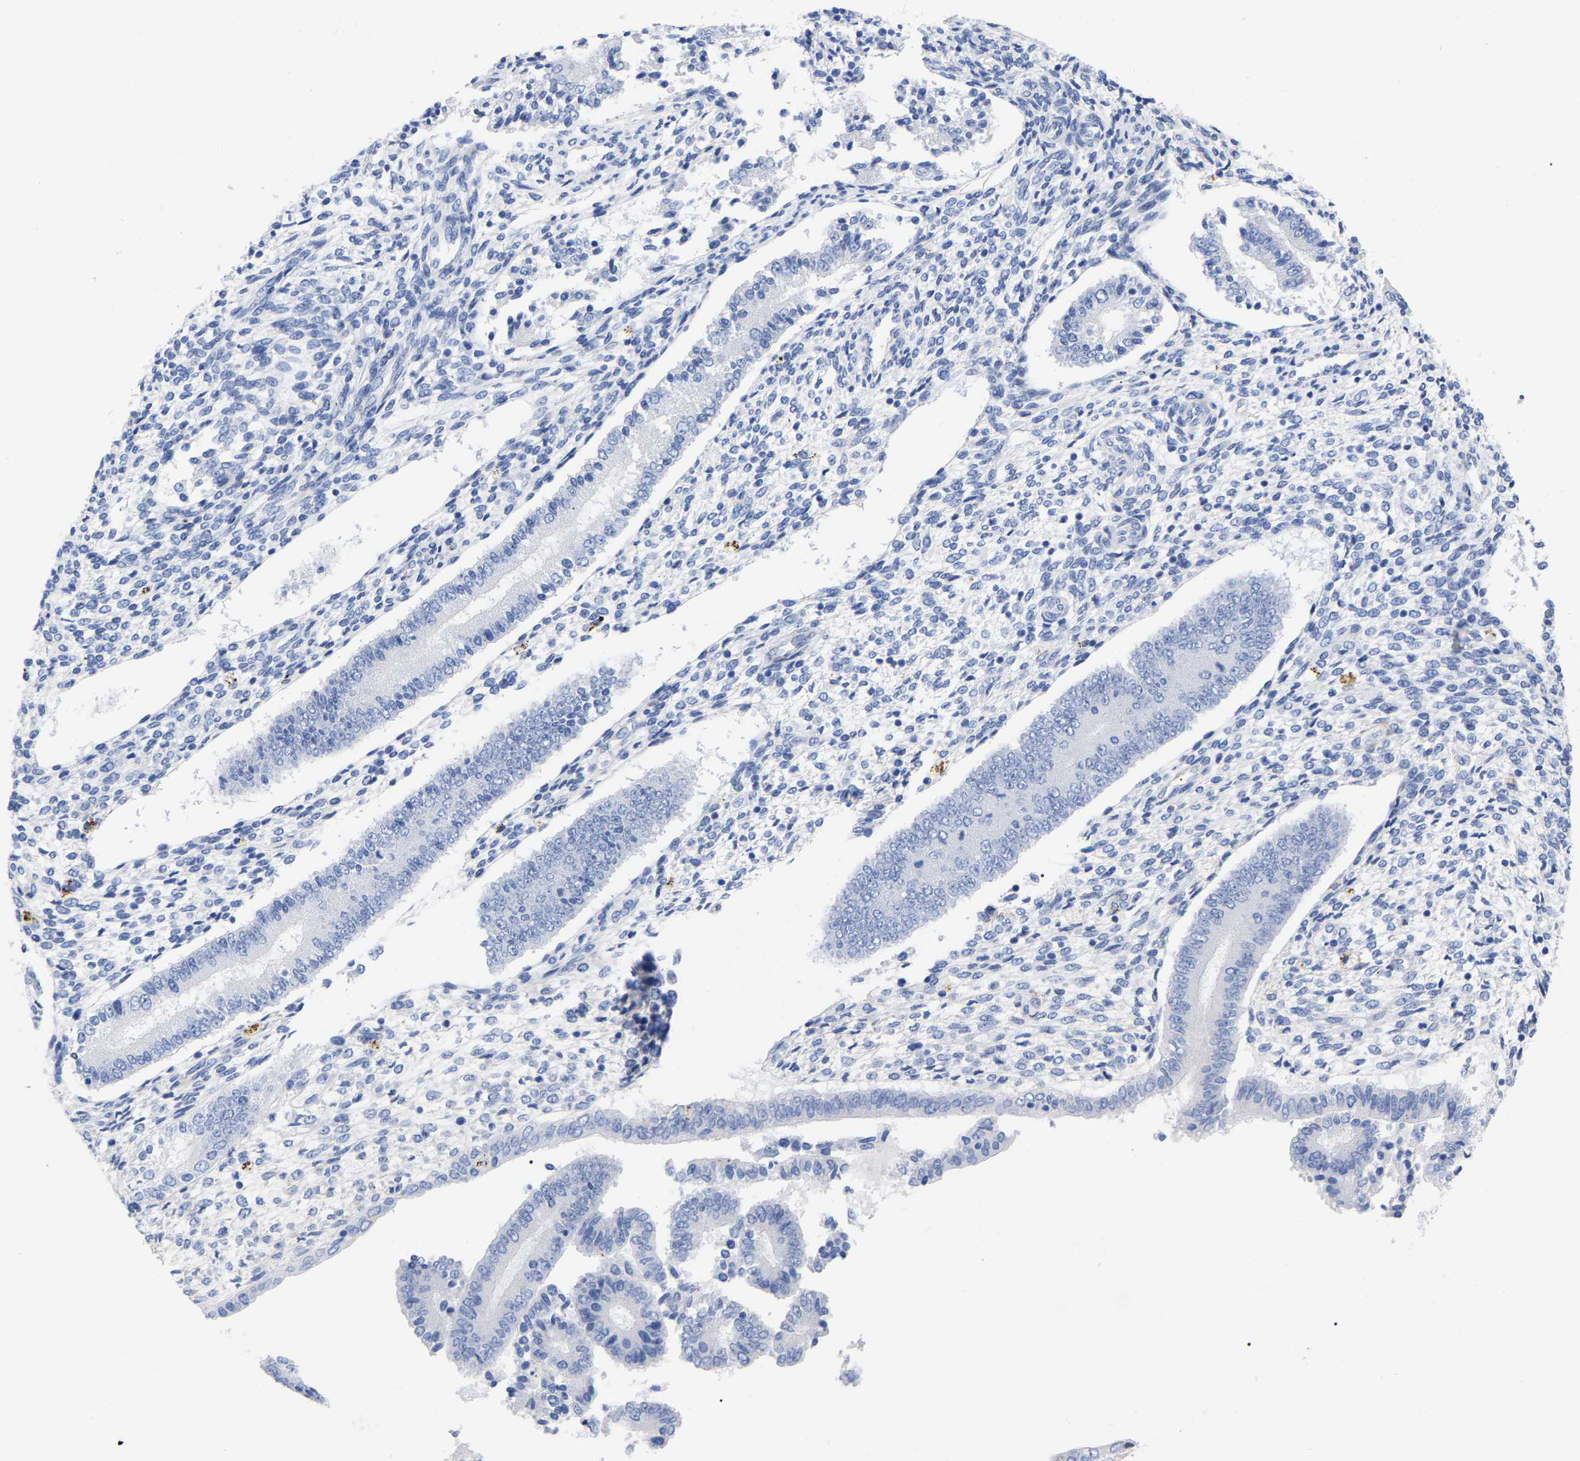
{"staining": {"intensity": "negative", "quantity": "none", "location": "none"}, "tissue": "endometrium", "cell_type": "Cells in endometrial stroma", "image_type": "normal", "snomed": [{"axis": "morphology", "description": "Normal tissue, NOS"}, {"axis": "topography", "description": "Endometrium"}], "caption": "An IHC histopathology image of unremarkable endometrium is shown. There is no staining in cells in endometrial stroma of endometrium. (DAB immunohistochemistry with hematoxylin counter stain).", "gene": "HAPLN1", "patient": {"sex": "female", "age": 42}}